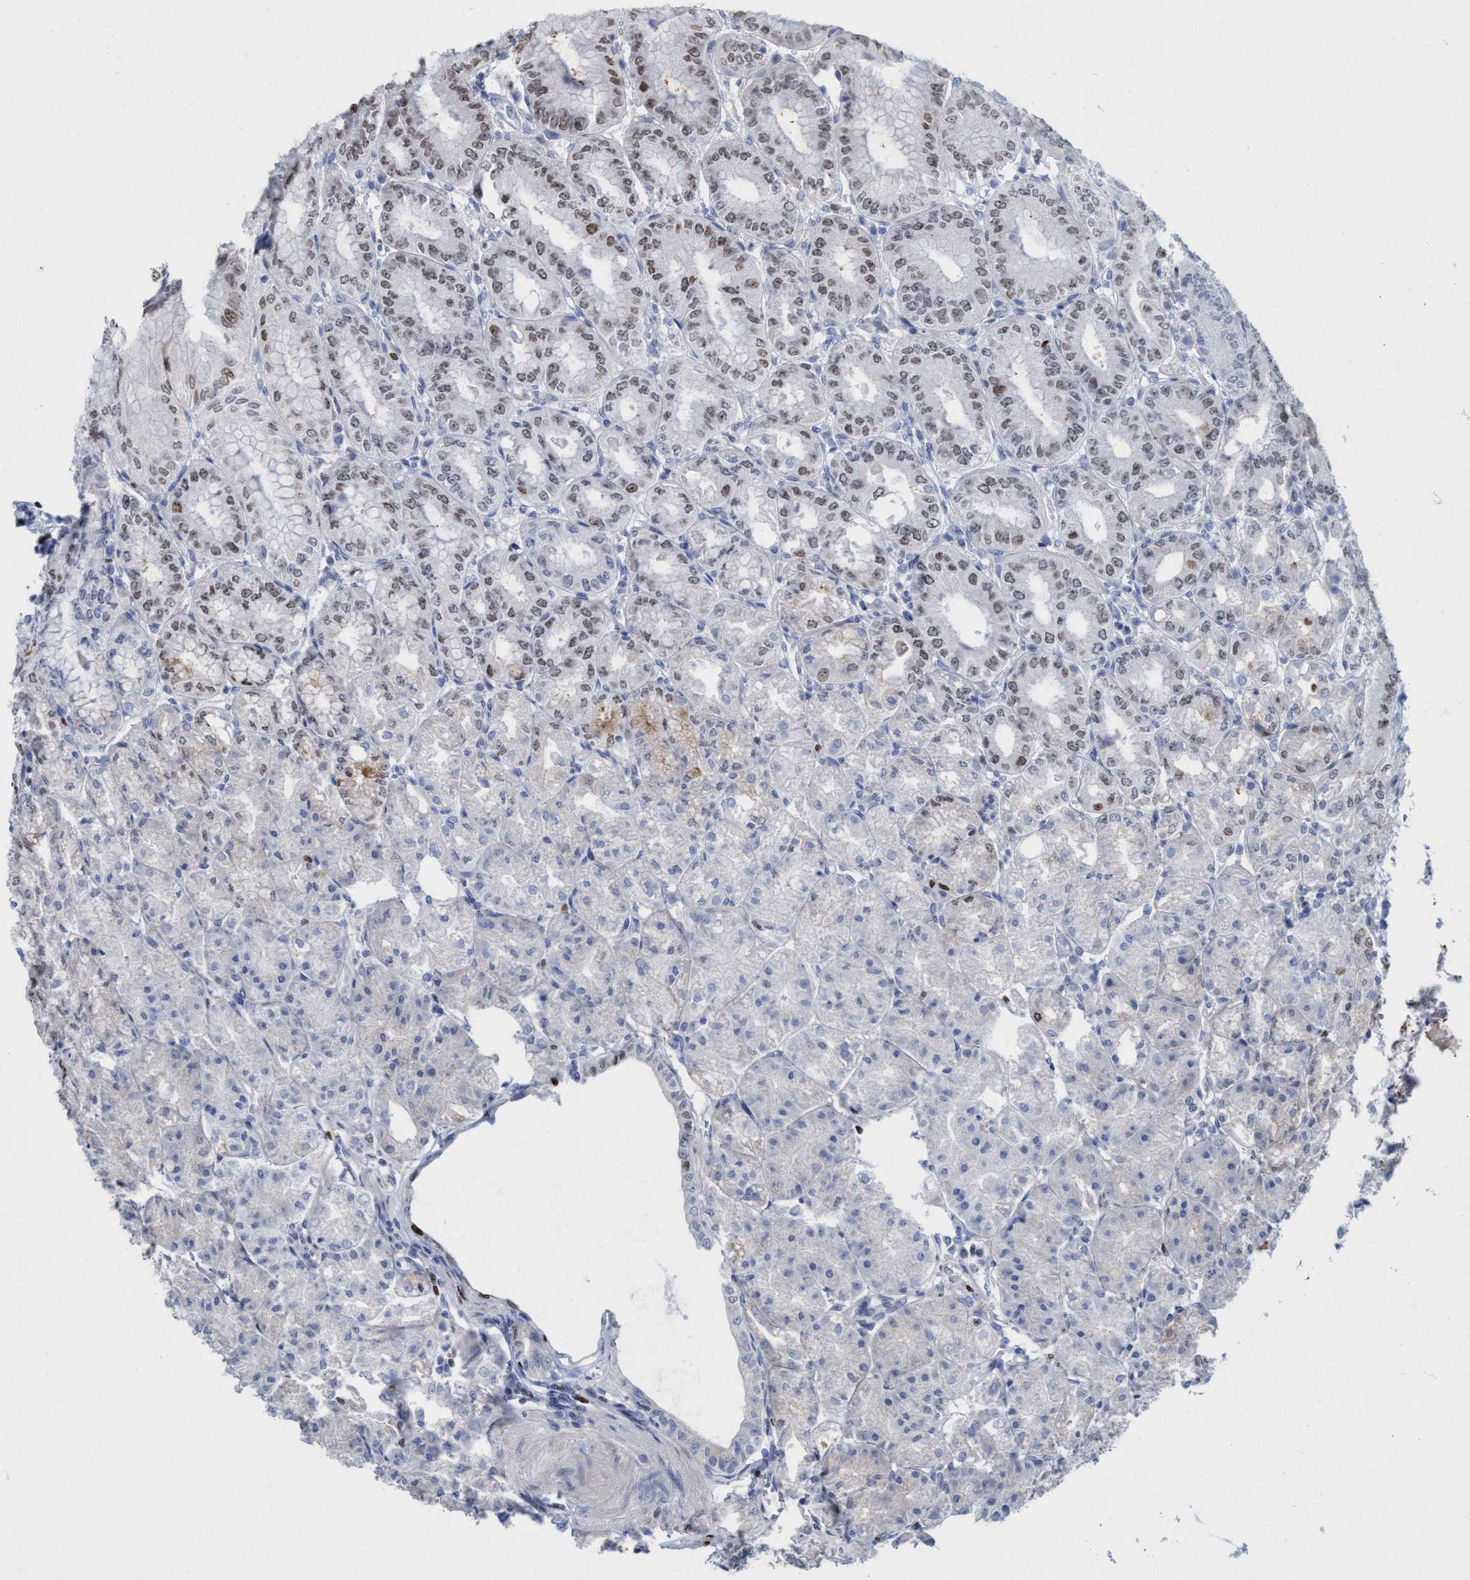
{"staining": {"intensity": "moderate", "quantity": "25%-75%", "location": "nuclear"}, "tissue": "stomach", "cell_type": "Glandular cells", "image_type": "normal", "snomed": [{"axis": "morphology", "description": "Normal tissue, NOS"}, {"axis": "topography", "description": "Stomach, lower"}], "caption": "Unremarkable stomach was stained to show a protein in brown. There is medium levels of moderate nuclear staining in about 25%-75% of glandular cells.", "gene": "CBX2", "patient": {"sex": "male", "age": 71}}